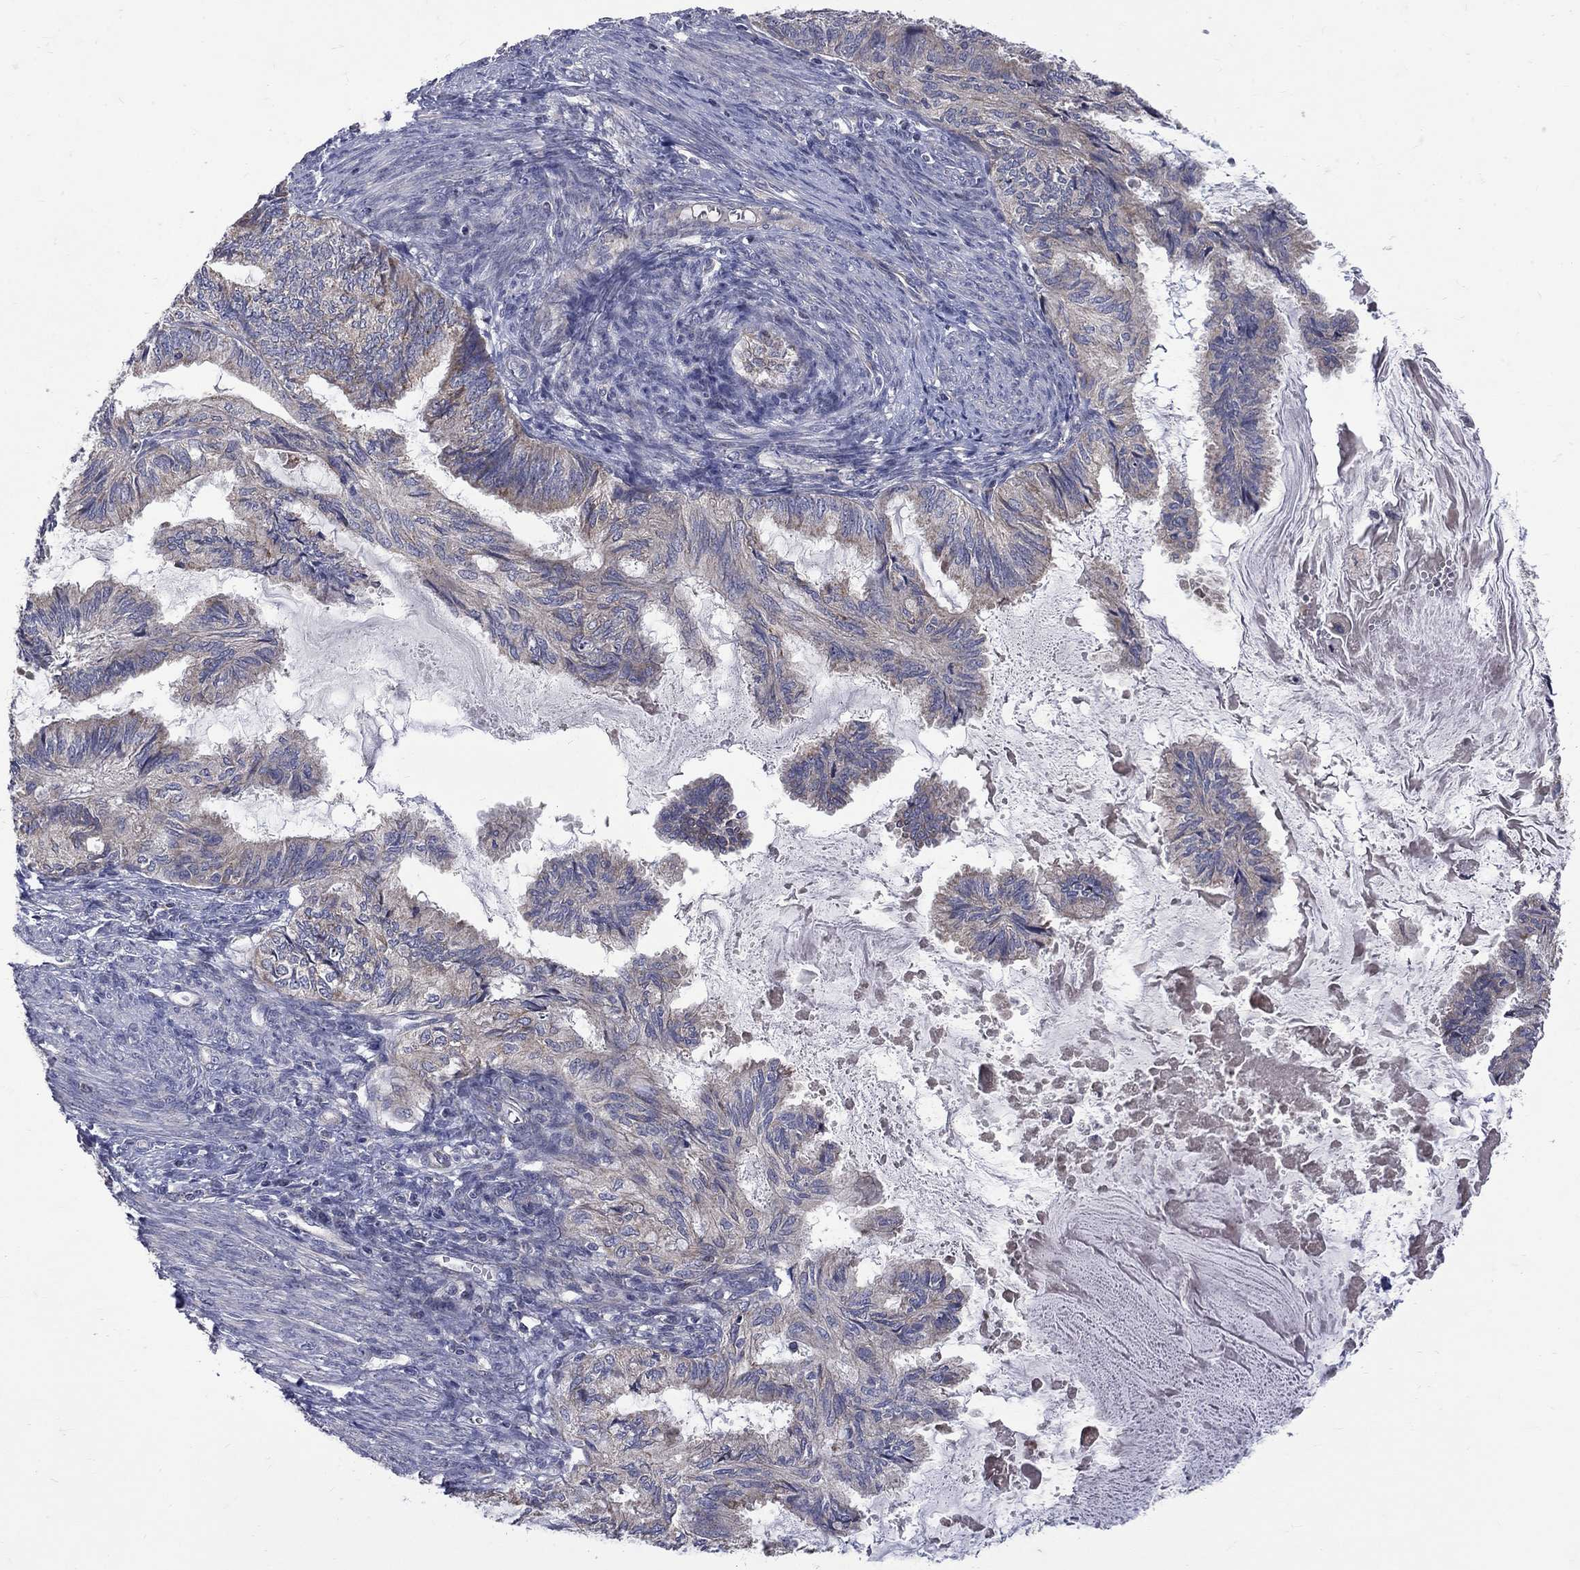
{"staining": {"intensity": "negative", "quantity": "none", "location": "none"}, "tissue": "endometrial cancer", "cell_type": "Tumor cells", "image_type": "cancer", "snomed": [{"axis": "morphology", "description": "Adenocarcinoma, NOS"}, {"axis": "topography", "description": "Endometrium"}], "caption": "Tumor cells are negative for protein expression in human endometrial adenocarcinoma.", "gene": "SH2B1", "patient": {"sex": "female", "age": 86}}